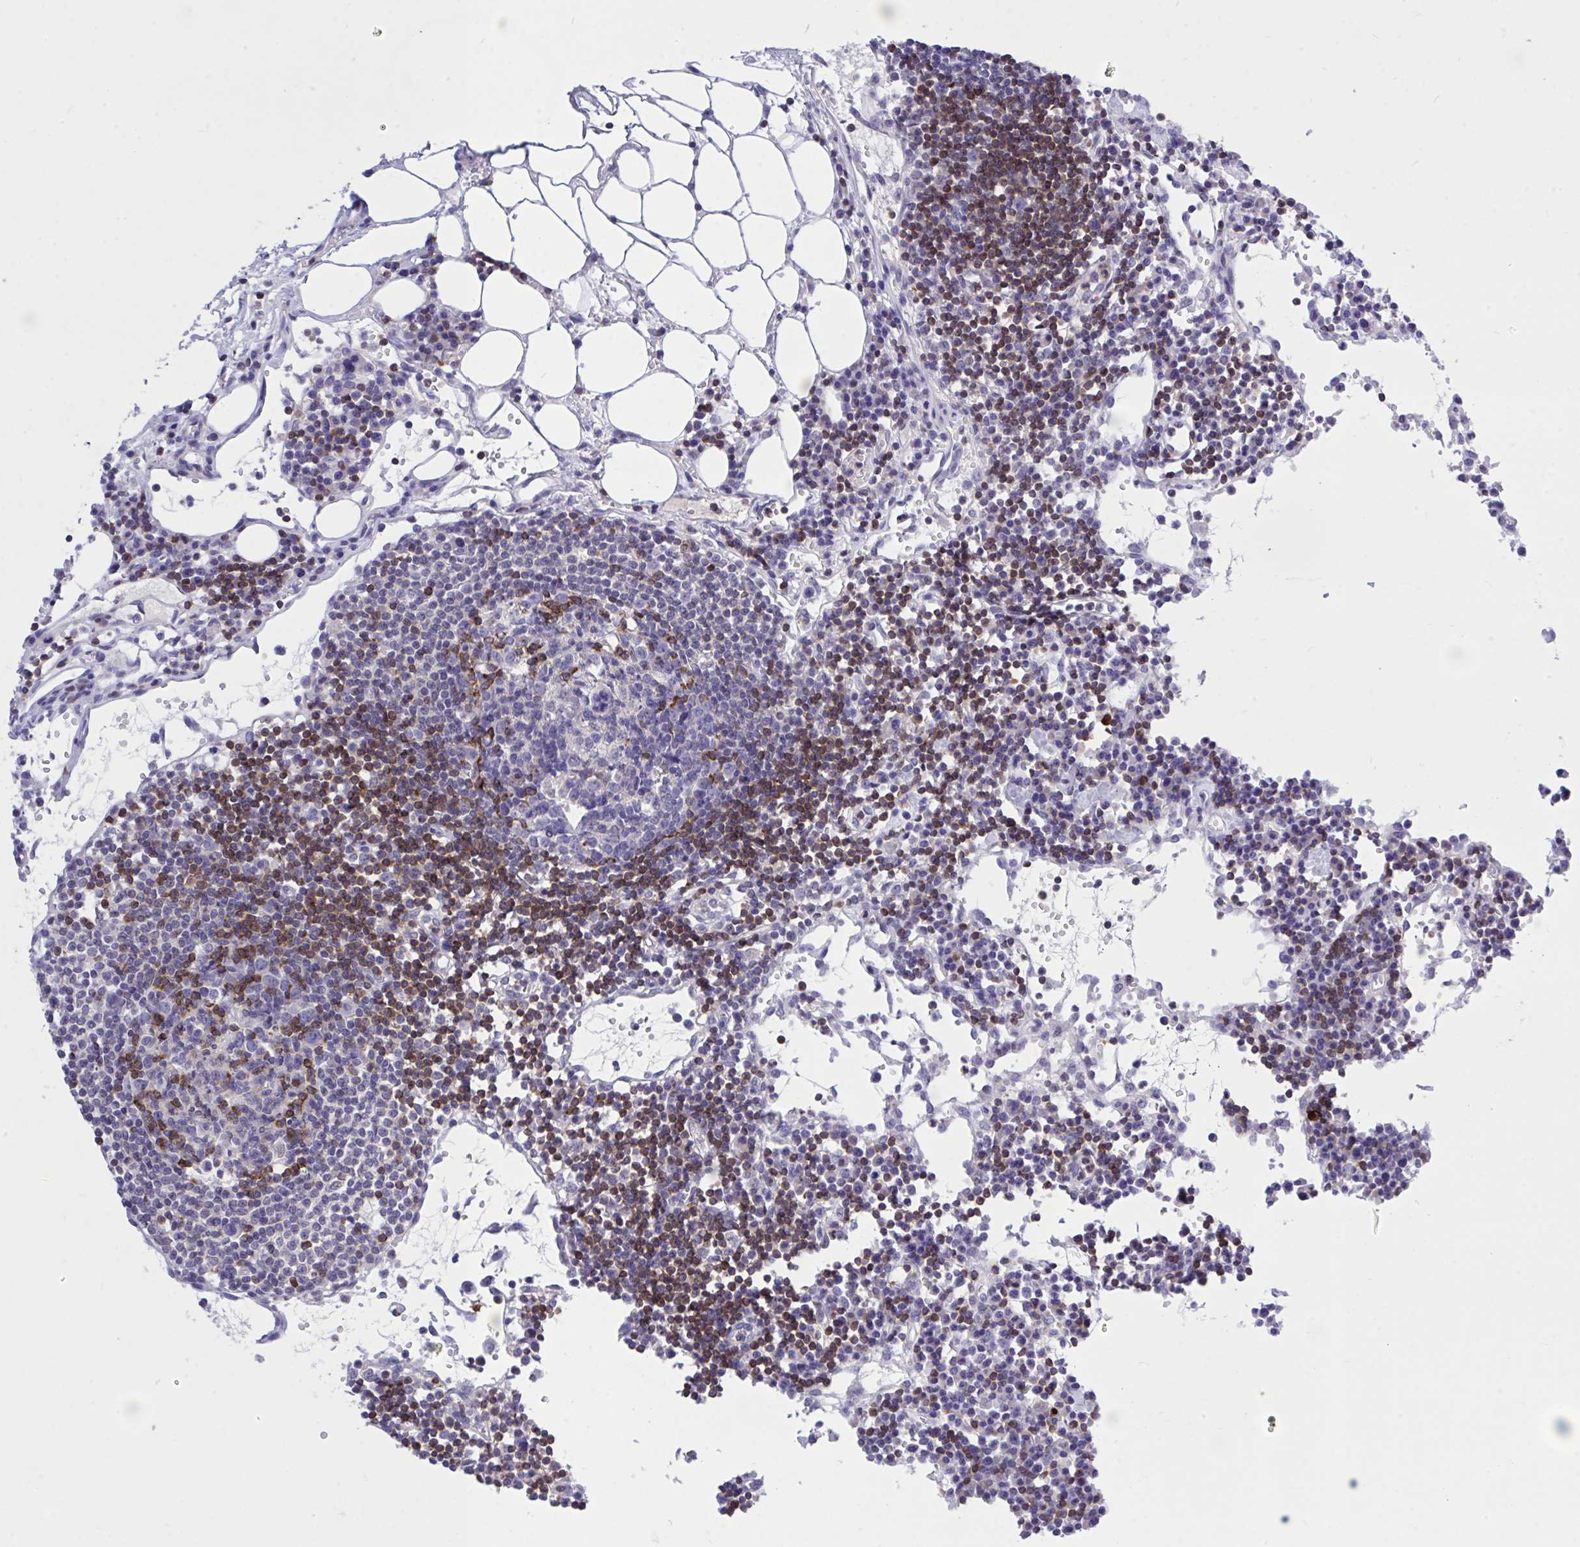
{"staining": {"intensity": "moderate", "quantity": "<25%", "location": "cytoplasmic/membranous"}, "tissue": "lymph node", "cell_type": "Germinal center cells", "image_type": "normal", "snomed": [{"axis": "morphology", "description": "Normal tissue, NOS"}, {"axis": "topography", "description": "Lymph node"}], "caption": "A low amount of moderate cytoplasmic/membranous expression is seen in approximately <25% of germinal center cells in normal lymph node.", "gene": "CXCL8", "patient": {"sex": "female", "age": 78}}